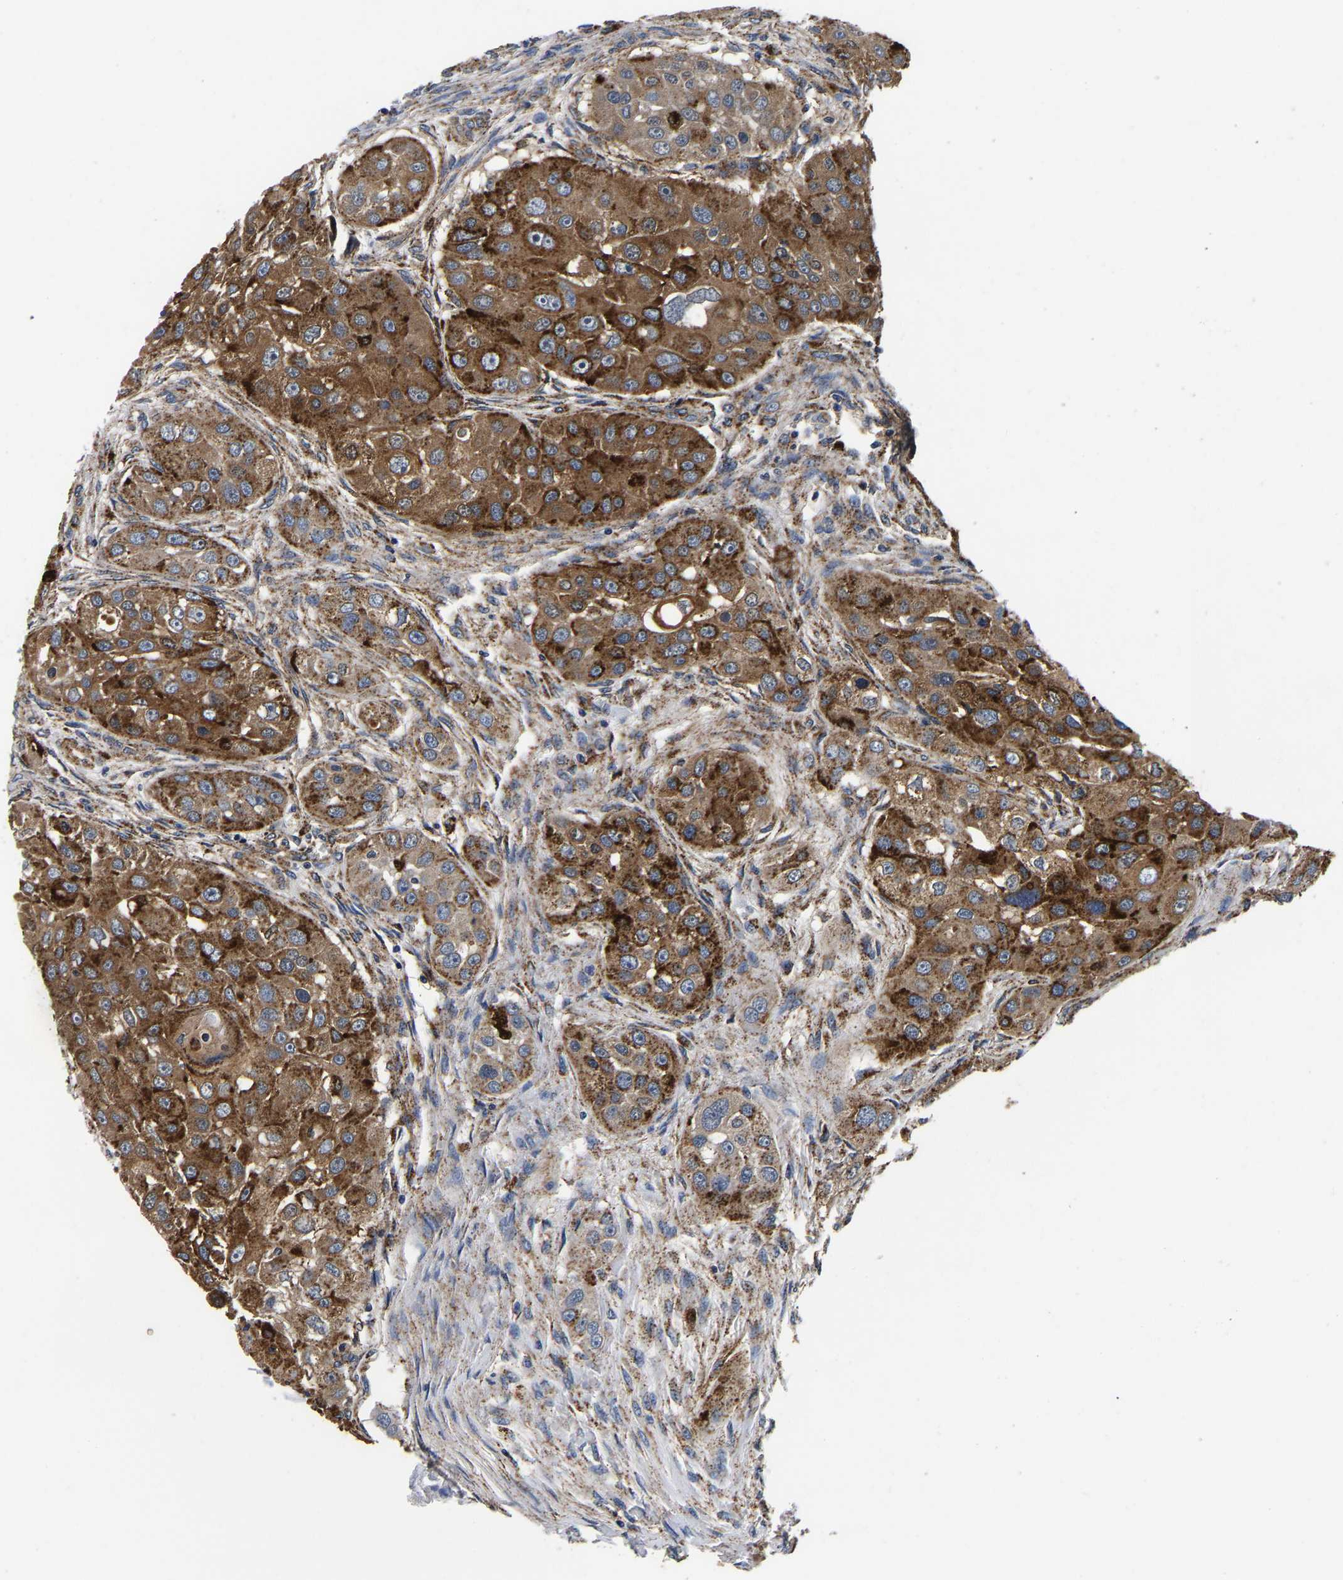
{"staining": {"intensity": "strong", "quantity": ">75%", "location": "cytoplasmic/membranous"}, "tissue": "head and neck cancer", "cell_type": "Tumor cells", "image_type": "cancer", "snomed": [{"axis": "morphology", "description": "Normal tissue, NOS"}, {"axis": "morphology", "description": "Squamous cell carcinoma, NOS"}, {"axis": "topography", "description": "Skeletal muscle"}, {"axis": "topography", "description": "Head-Neck"}], "caption": "The image shows immunohistochemical staining of head and neck squamous cell carcinoma. There is strong cytoplasmic/membranous expression is appreciated in about >75% of tumor cells.", "gene": "GRN", "patient": {"sex": "male", "age": 51}}